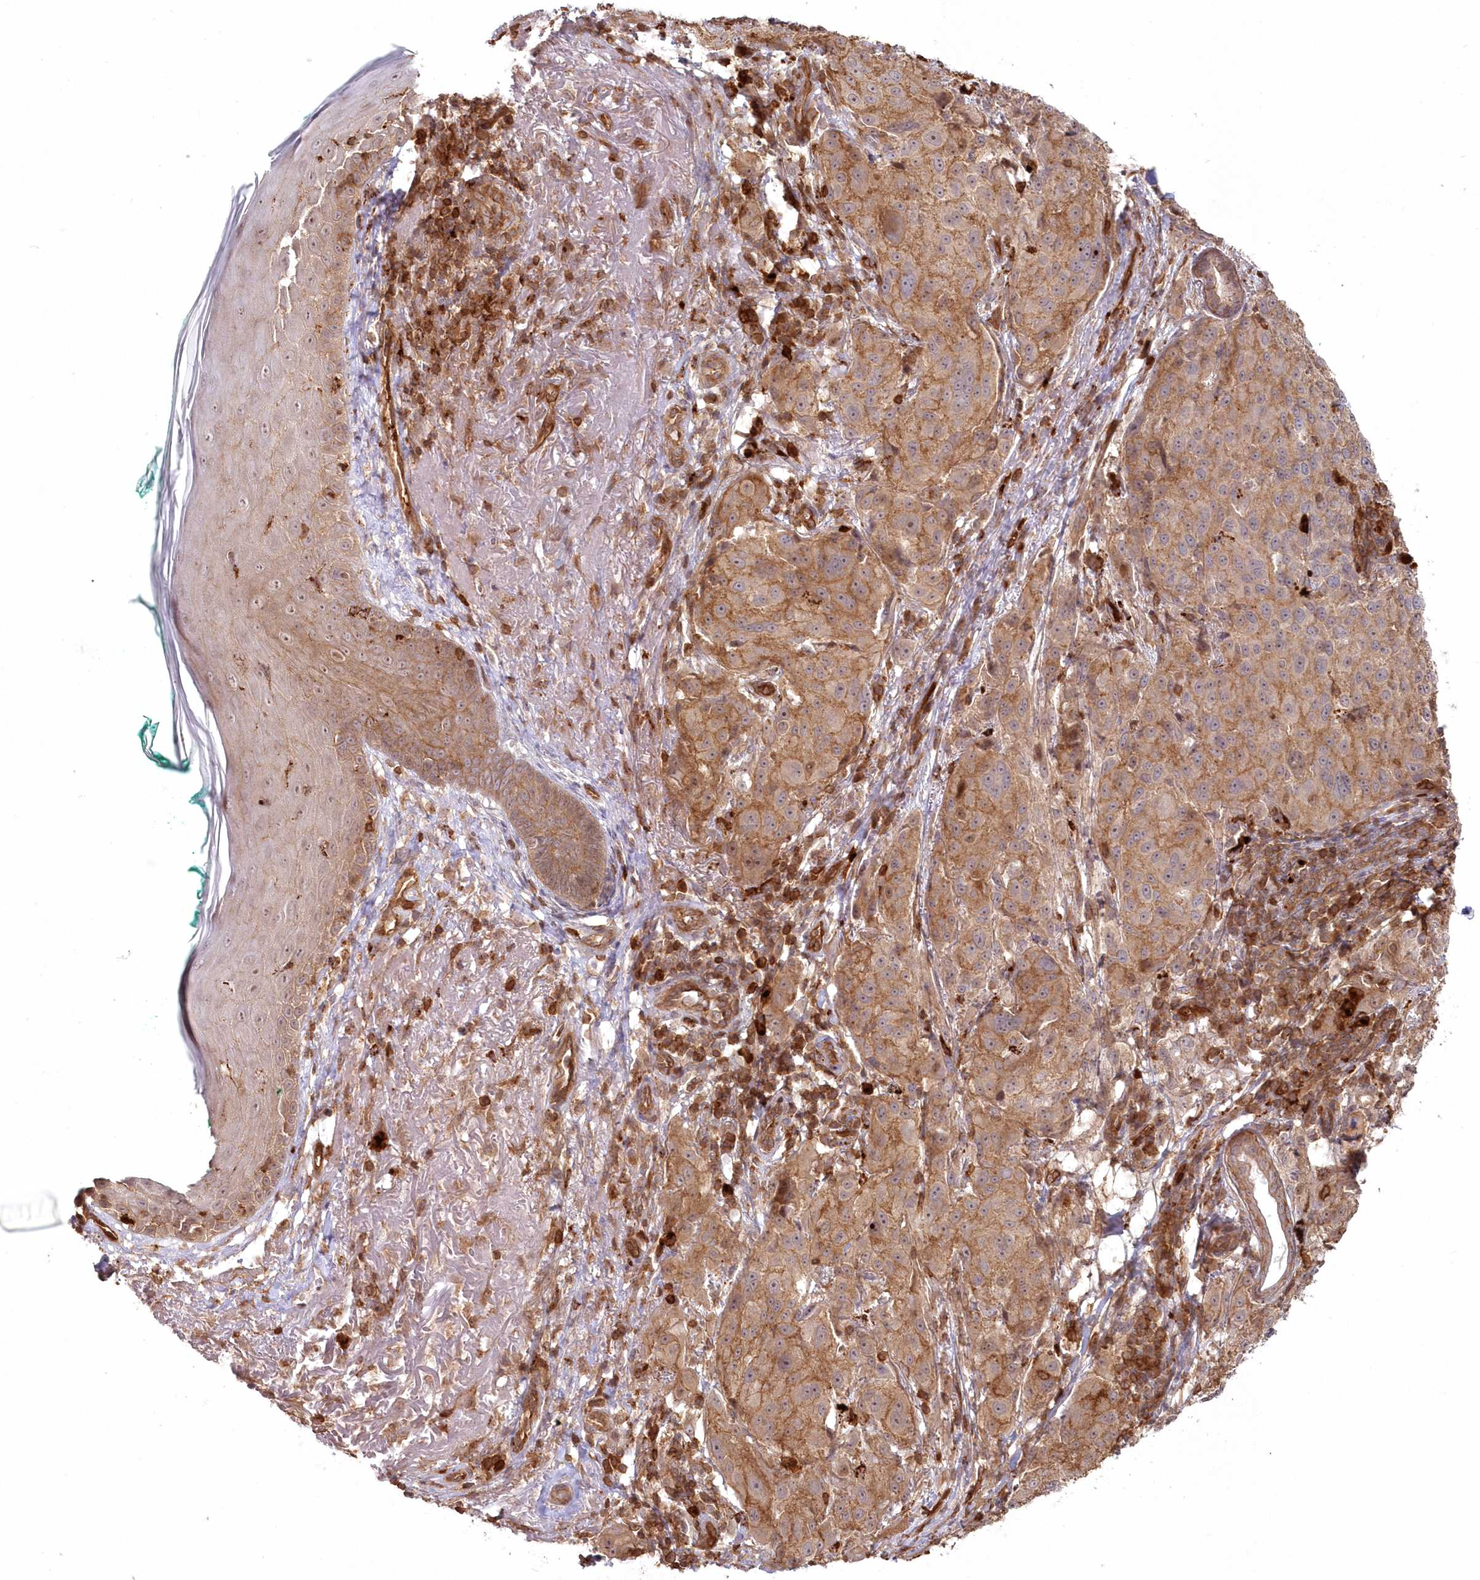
{"staining": {"intensity": "moderate", "quantity": ">75%", "location": "cytoplasmic/membranous"}, "tissue": "melanoma", "cell_type": "Tumor cells", "image_type": "cancer", "snomed": [{"axis": "morphology", "description": "Necrosis, NOS"}, {"axis": "morphology", "description": "Malignant melanoma, NOS"}, {"axis": "topography", "description": "Skin"}], "caption": "Moderate cytoplasmic/membranous expression for a protein is seen in about >75% of tumor cells of melanoma using immunohistochemistry.", "gene": "RGCC", "patient": {"sex": "female", "age": 87}}